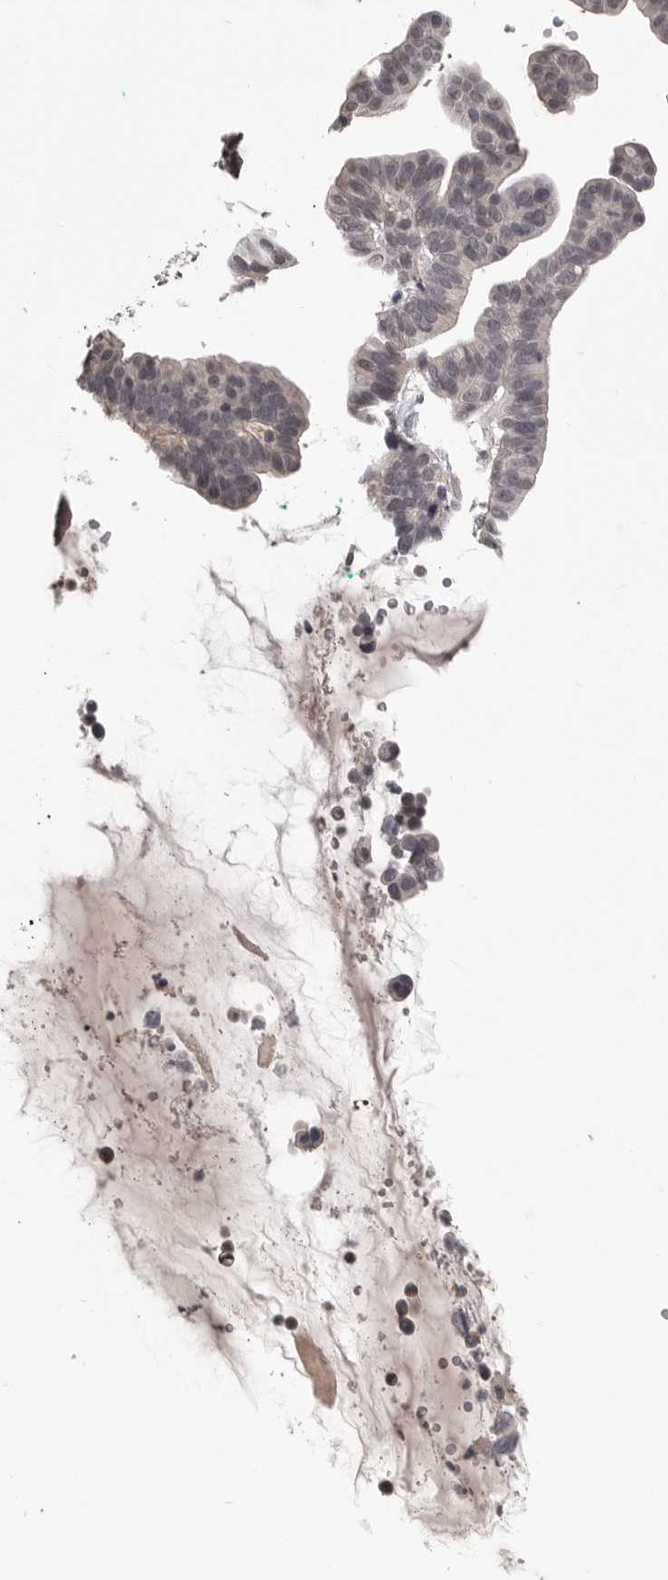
{"staining": {"intensity": "weak", "quantity": "<25%", "location": "nuclear"}, "tissue": "ovarian cancer", "cell_type": "Tumor cells", "image_type": "cancer", "snomed": [{"axis": "morphology", "description": "Cystadenocarcinoma, serous, NOS"}, {"axis": "topography", "description": "Ovary"}], "caption": "Human ovarian cancer stained for a protein using IHC reveals no expression in tumor cells.", "gene": "DLG2", "patient": {"sex": "female", "age": 56}}